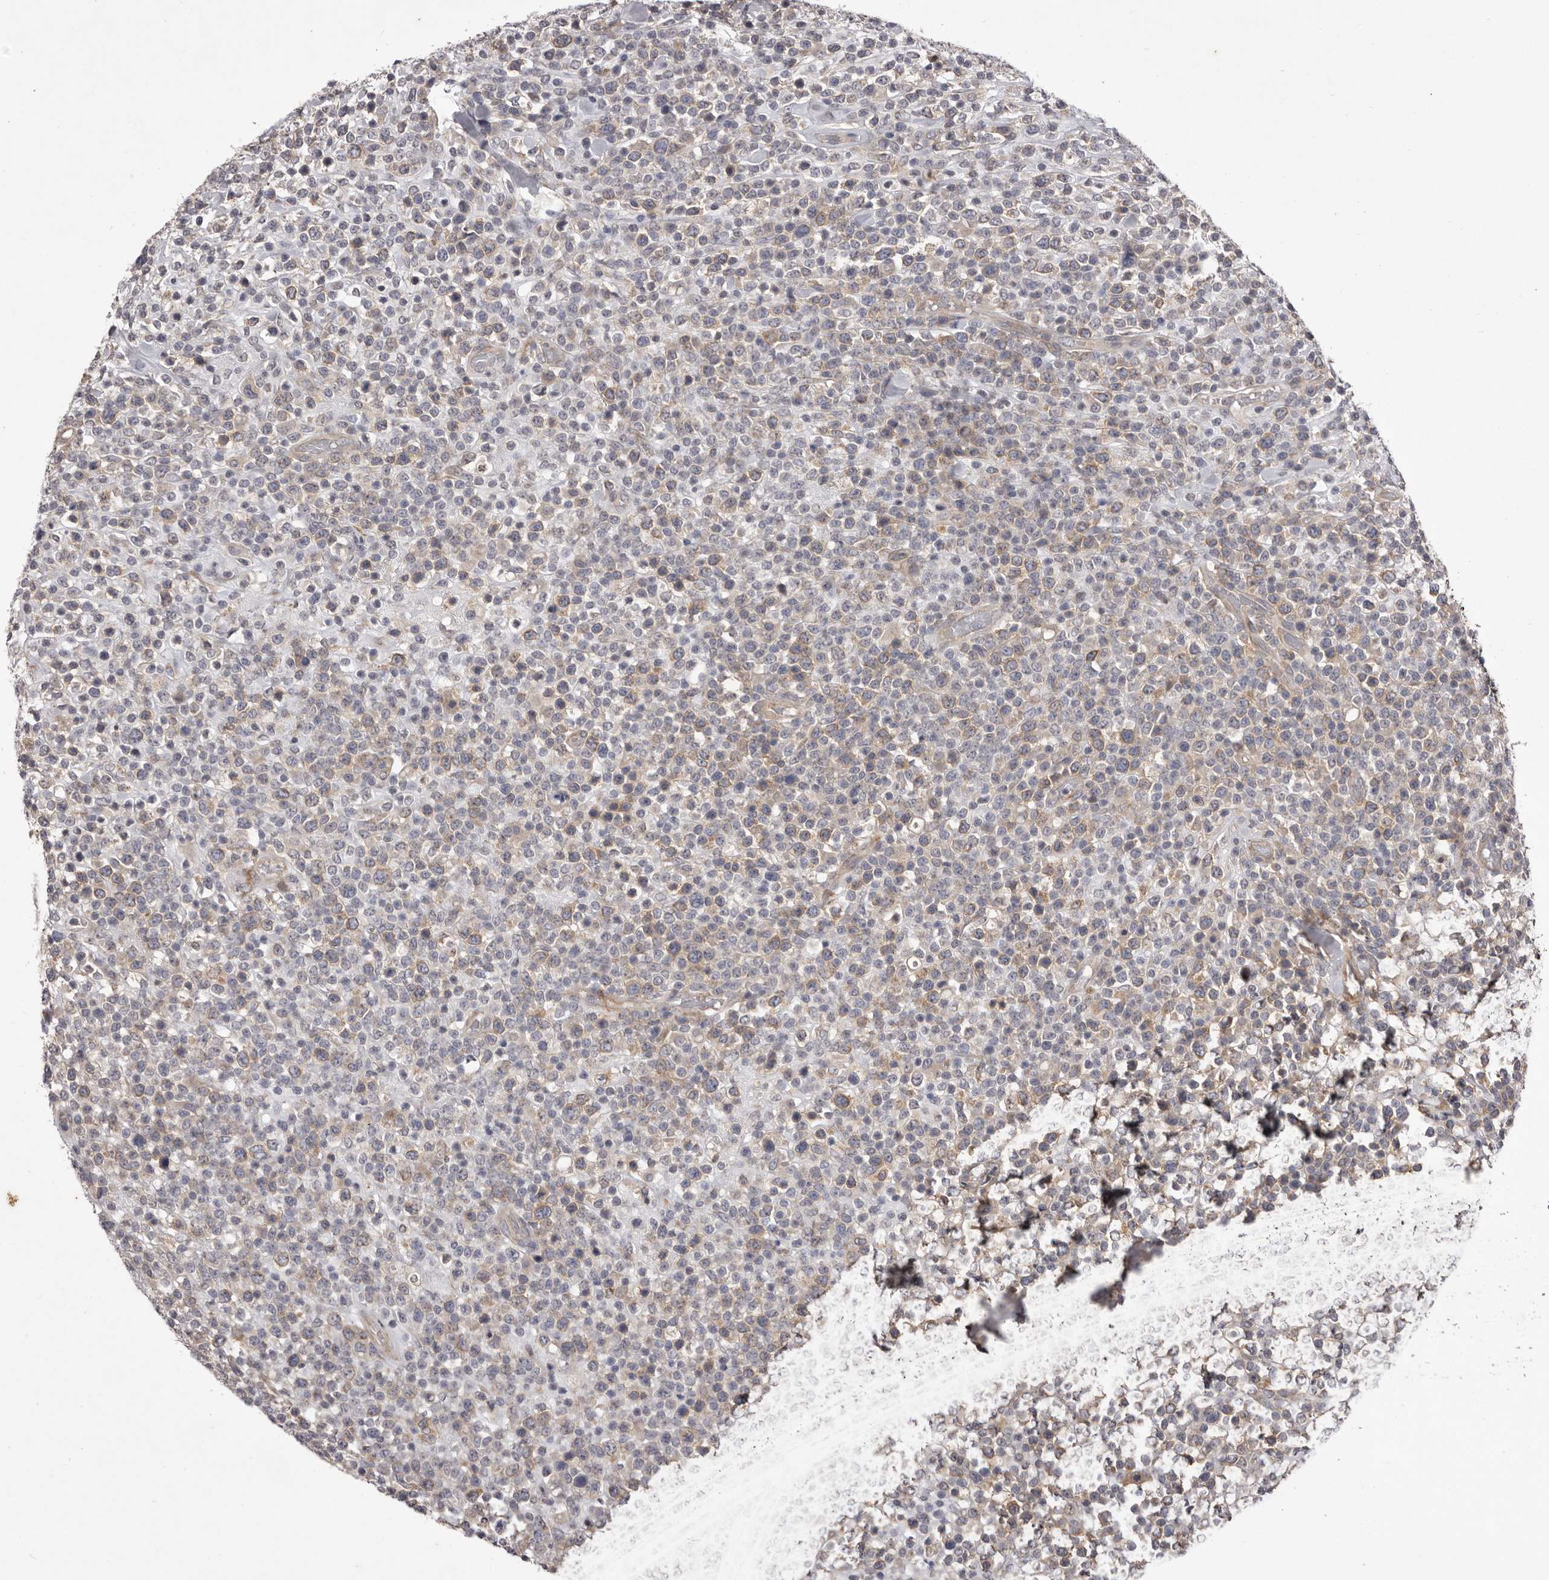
{"staining": {"intensity": "negative", "quantity": "none", "location": "none"}, "tissue": "lymphoma", "cell_type": "Tumor cells", "image_type": "cancer", "snomed": [{"axis": "morphology", "description": "Malignant lymphoma, non-Hodgkin's type, High grade"}, {"axis": "topography", "description": "Colon"}], "caption": "A high-resolution image shows immunohistochemistry staining of malignant lymphoma, non-Hodgkin's type (high-grade), which reveals no significant positivity in tumor cells.", "gene": "PNRC1", "patient": {"sex": "female", "age": 53}}